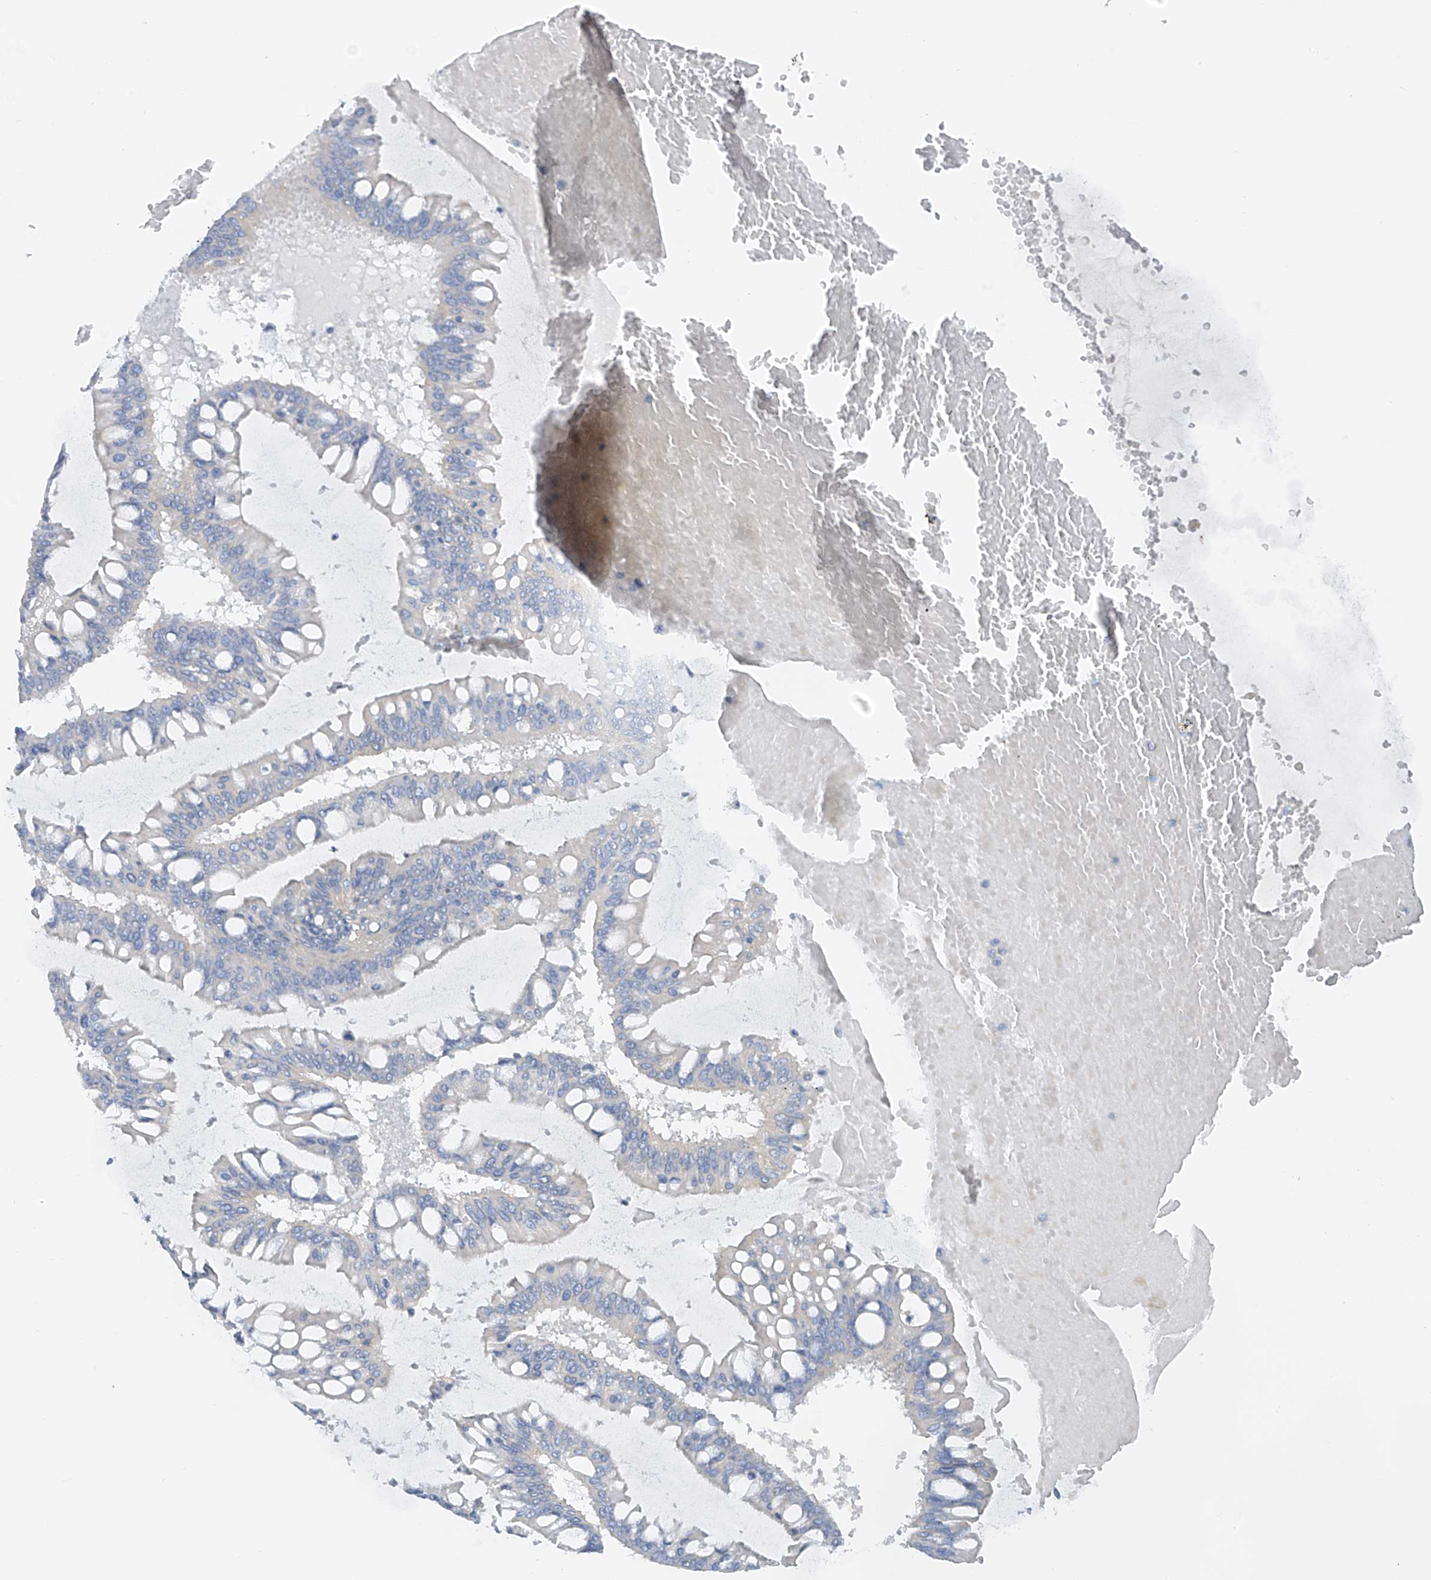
{"staining": {"intensity": "negative", "quantity": "none", "location": "none"}, "tissue": "ovarian cancer", "cell_type": "Tumor cells", "image_type": "cancer", "snomed": [{"axis": "morphology", "description": "Cystadenocarcinoma, mucinous, NOS"}, {"axis": "topography", "description": "Ovary"}], "caption": "This micrograph is of ovarian cancer (mucinous cystadenocarcinoma) stained with immunohistochemistry to label a protein in brown with the nuclei are counter-stained blue. There is no expression in tumor cells. (Immunohistochemistry (ihc), brightfield microscopy, high magnification).", "gene": "POMGNT2", "patient": {"sex": "female", "age": 73}}